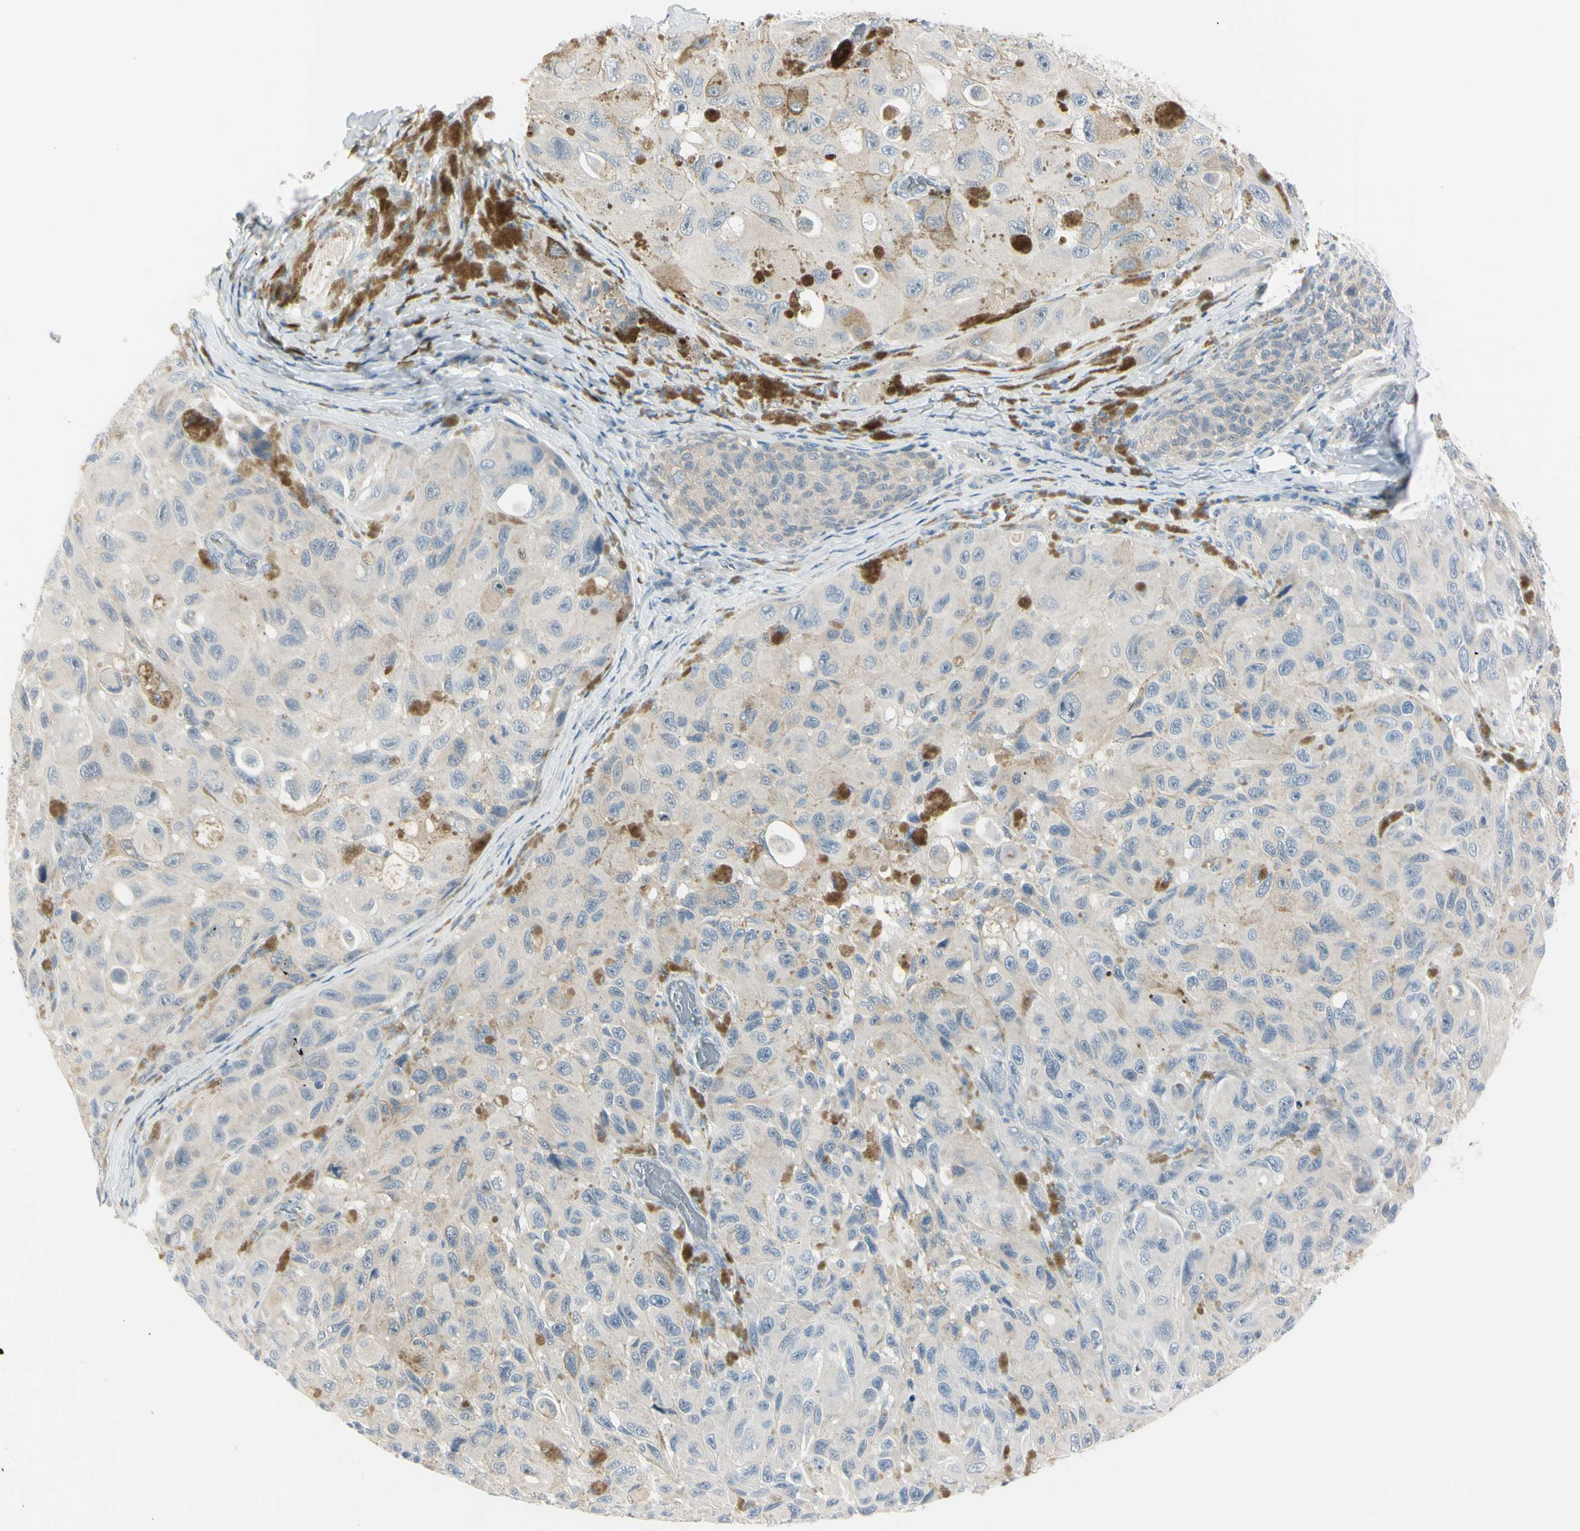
{"staining": {"intensity": "weak", "quantity": "<25%", "location": "cytoplasmic/membranous"}, "tissue": "melanoma", "cell_type": "Tumor cells", "image_type": "cancer", "snomed": [{"axis": "morphology", "description": "Malignant melanoma, NOS"}, {"axis": "topography", "description": "Skin"}], "caption": "The image reveals no significant staining in tumor cells of malignant melanoma.", "gene": "ASB9", "patient": {"sex": "female", "age": 73}}